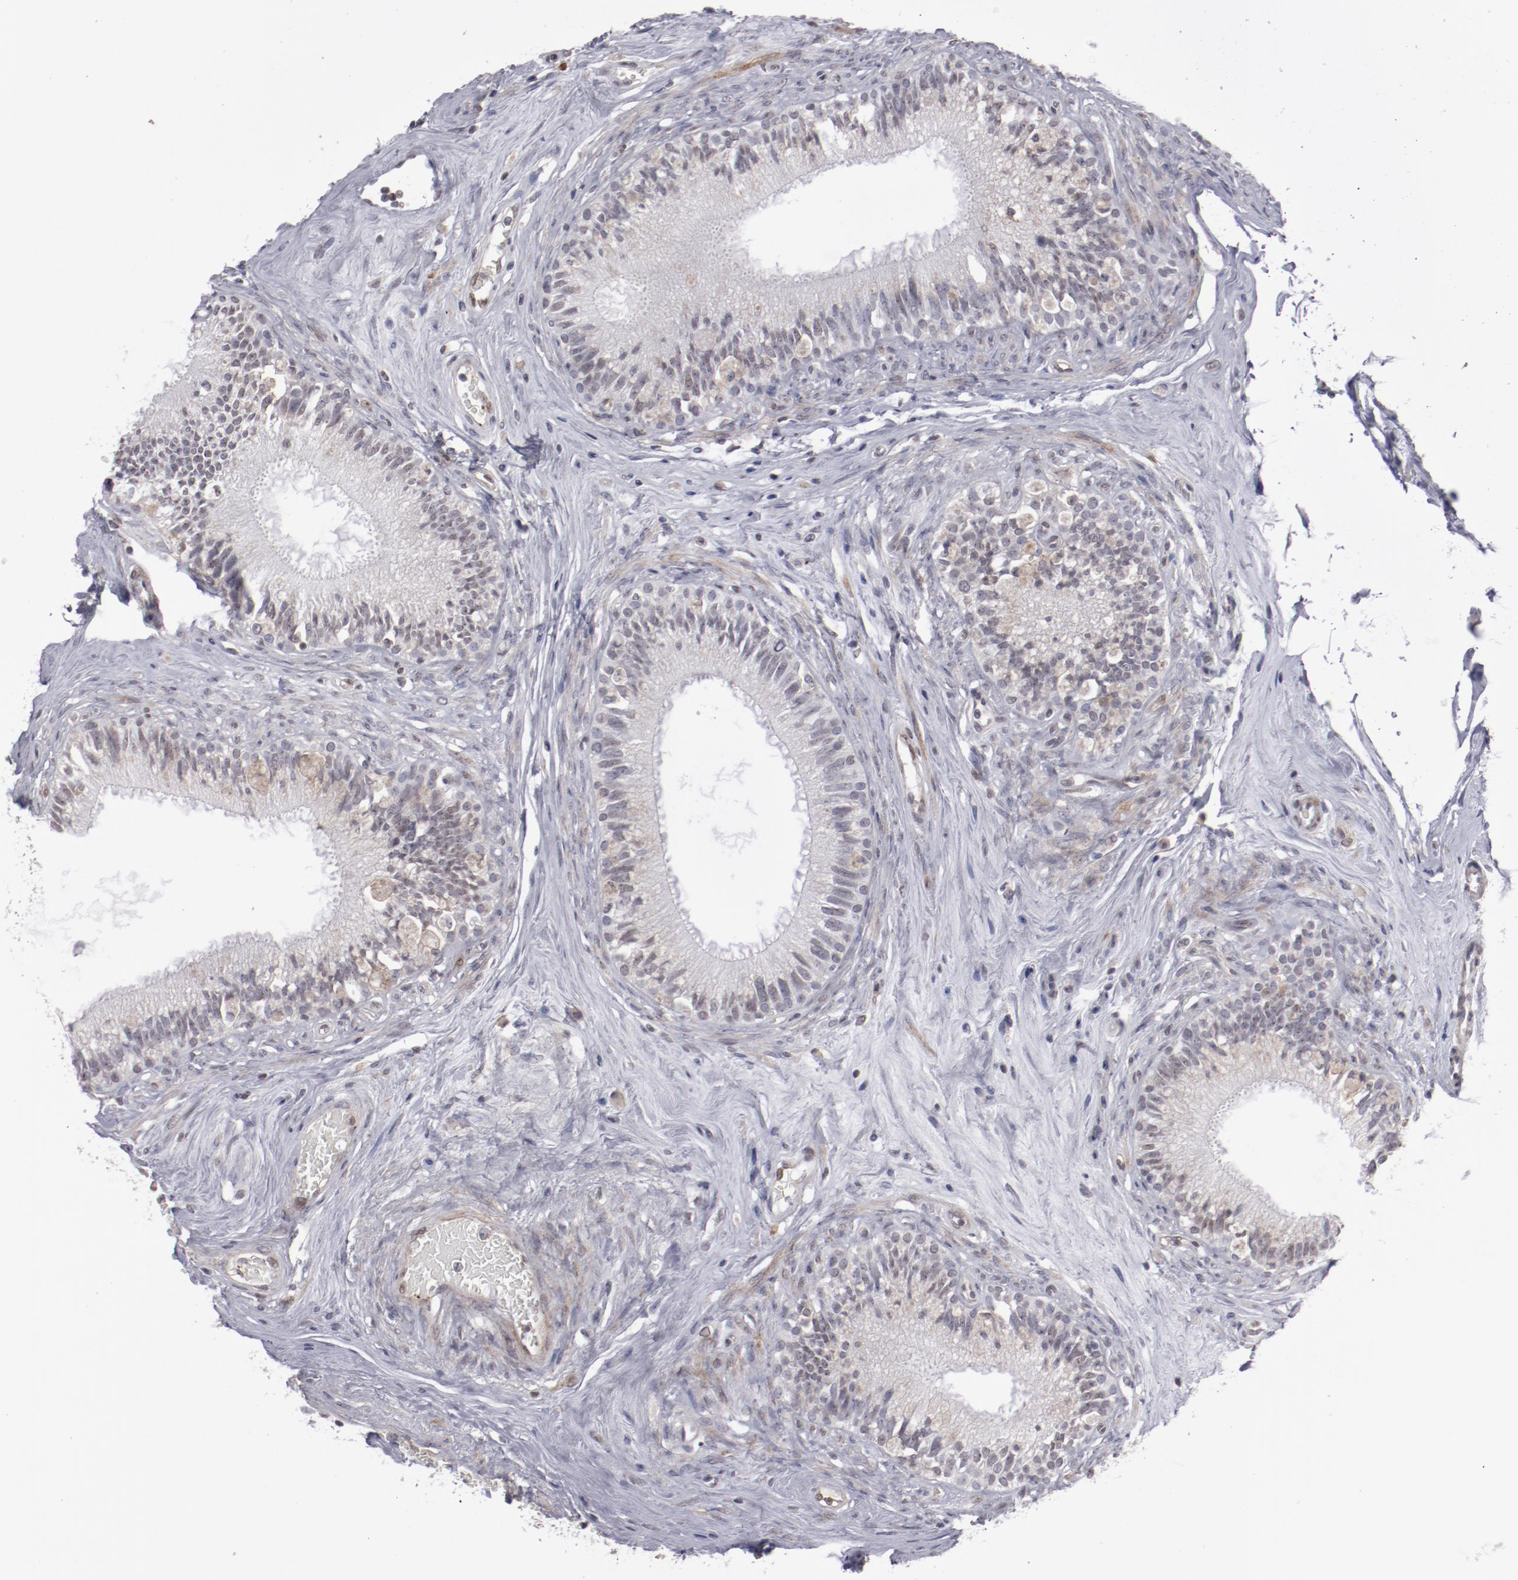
{"staining": {"intensity": "negative", "quantity": "none", "location": "none"}, "tissue": "epididymis", "cell_type": "Glandular cells", "image_type": "normal", "snomed": [{"axis": "morphology", "description": "Normal tissue, NOS"}, {"axis": "morphology", "description": "Inflammation, NOS"}, {"axis": "topography", "description": "Epididymis"}], "caption": "This is a histopathology image of immunohistochemistry (IHC) staining of normal epididymis, which shows no expression in glandular cells.", "gene": "LEF1", "patient": {"sex": "male", "age": 84}}